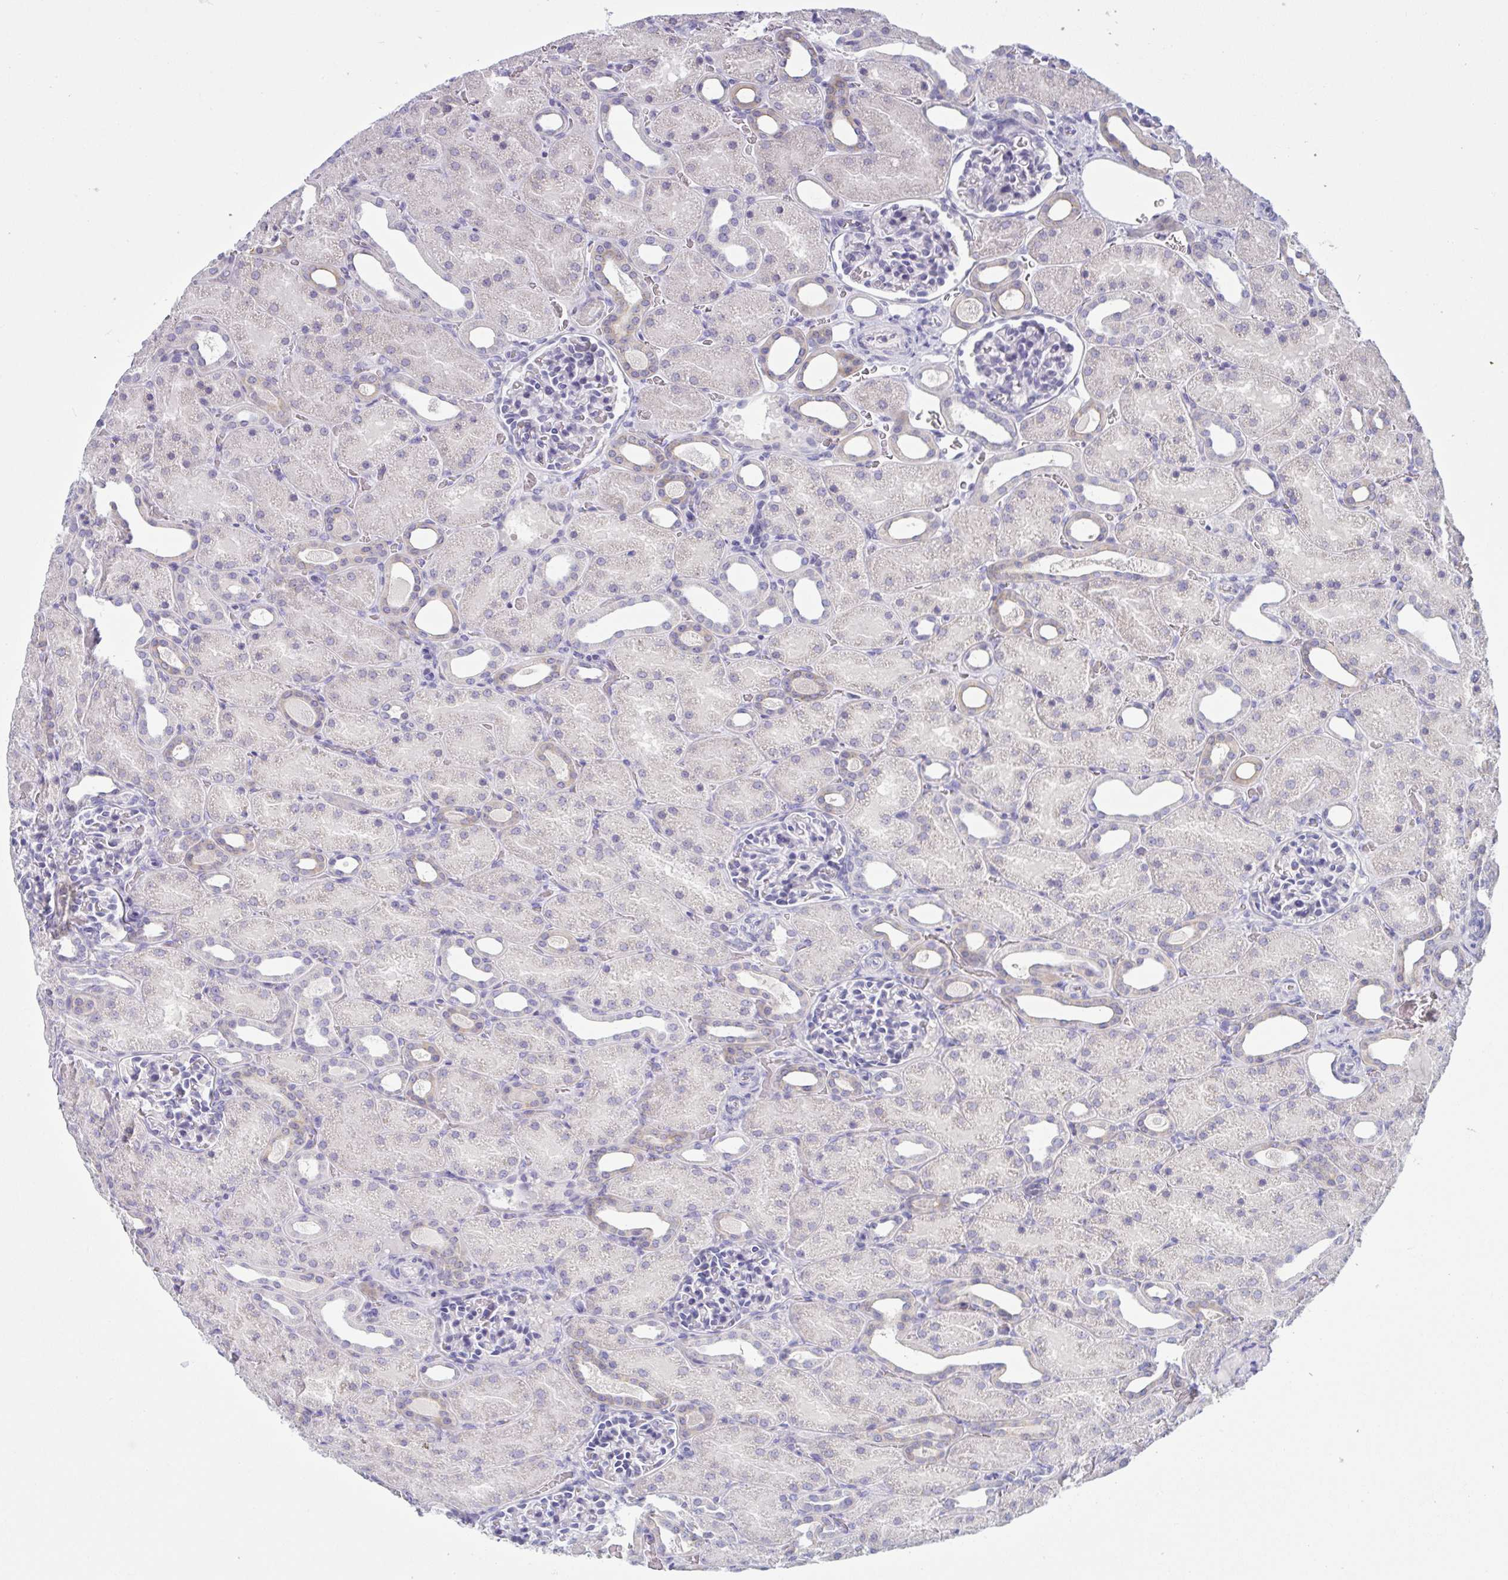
{"staining": {"intensity": "negative", "quantity": "none", "location": "none"}, "tissue": "kidney", "cell_type": "Cells in glomeruli", "image_type": "normal", "snomed": [{"axis": "morphology", "description": "Normal tissue, NOS"}, {"axis": "topography", "description": "Kidney"}], "caption": "Immunohistochemistry (IHC) histopathology image of unremarkable human kidney stained for a protein (brown), which demonstrates no staining in cells in glomeruli. Nuclei are stained in blue.", "gene": "TENT5D", "patient": {"sex": "male", "age": 2}}